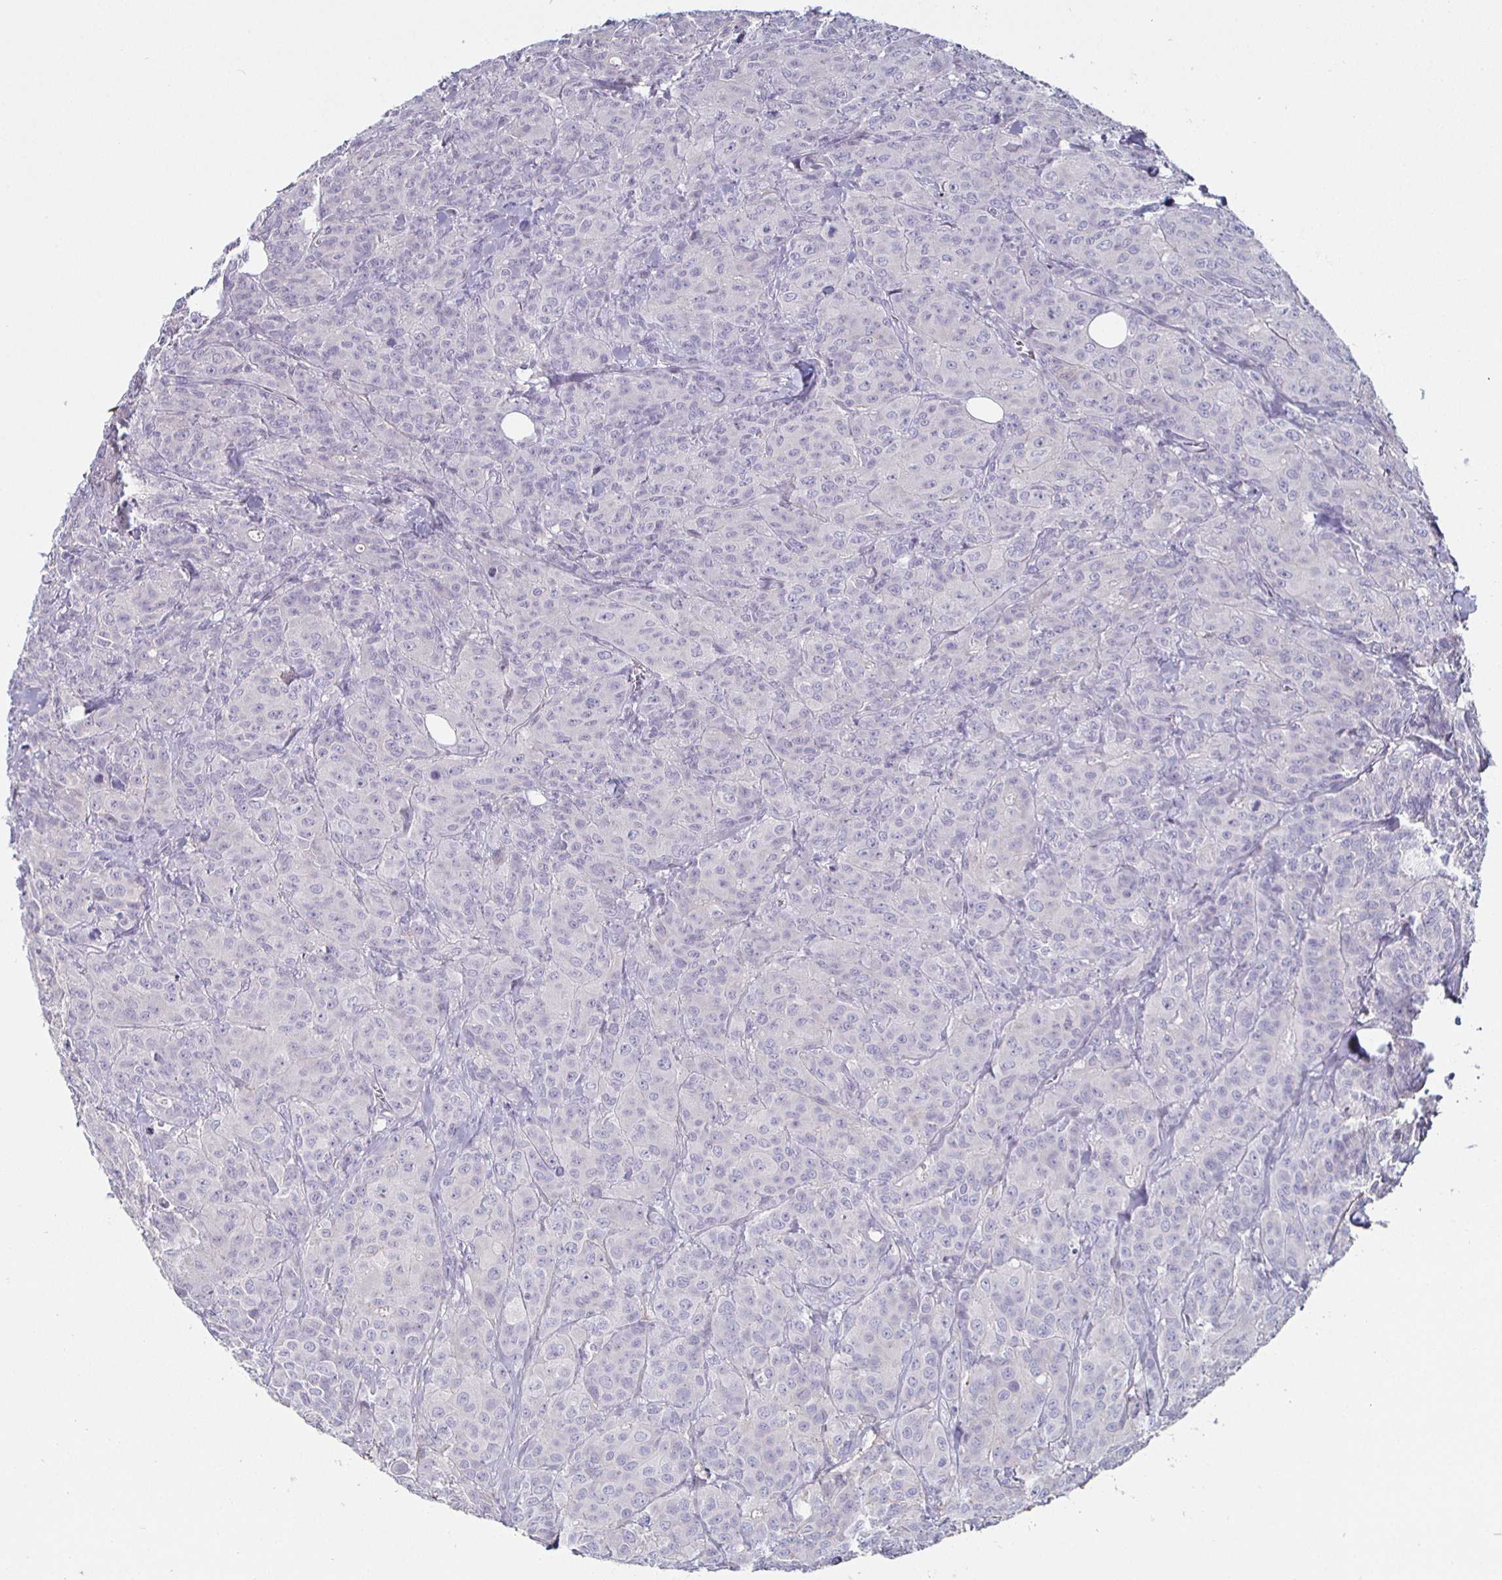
{"staining": {"intensity": "negative", "quantity": "none", "location": "none"}, "tissue": "breast cancer", "cell_type": "Tumor cells", "image_type": "cancer", "snomed": [{"axis": "morphology", "description": "Normal tissue, NOS"}, {"axis": "morphology", "description": "Duct carcinoma"}, {"axis": "topography", "description": "Breast"}], "caption": "This micrograph is of breast cancer stained with IHC to label a protein in brown with the nuclei are counter-stained blue. There is no staining in tumor cells.", "gene": "ENPP1", "patient": {"sex": "female", "age": 43}}